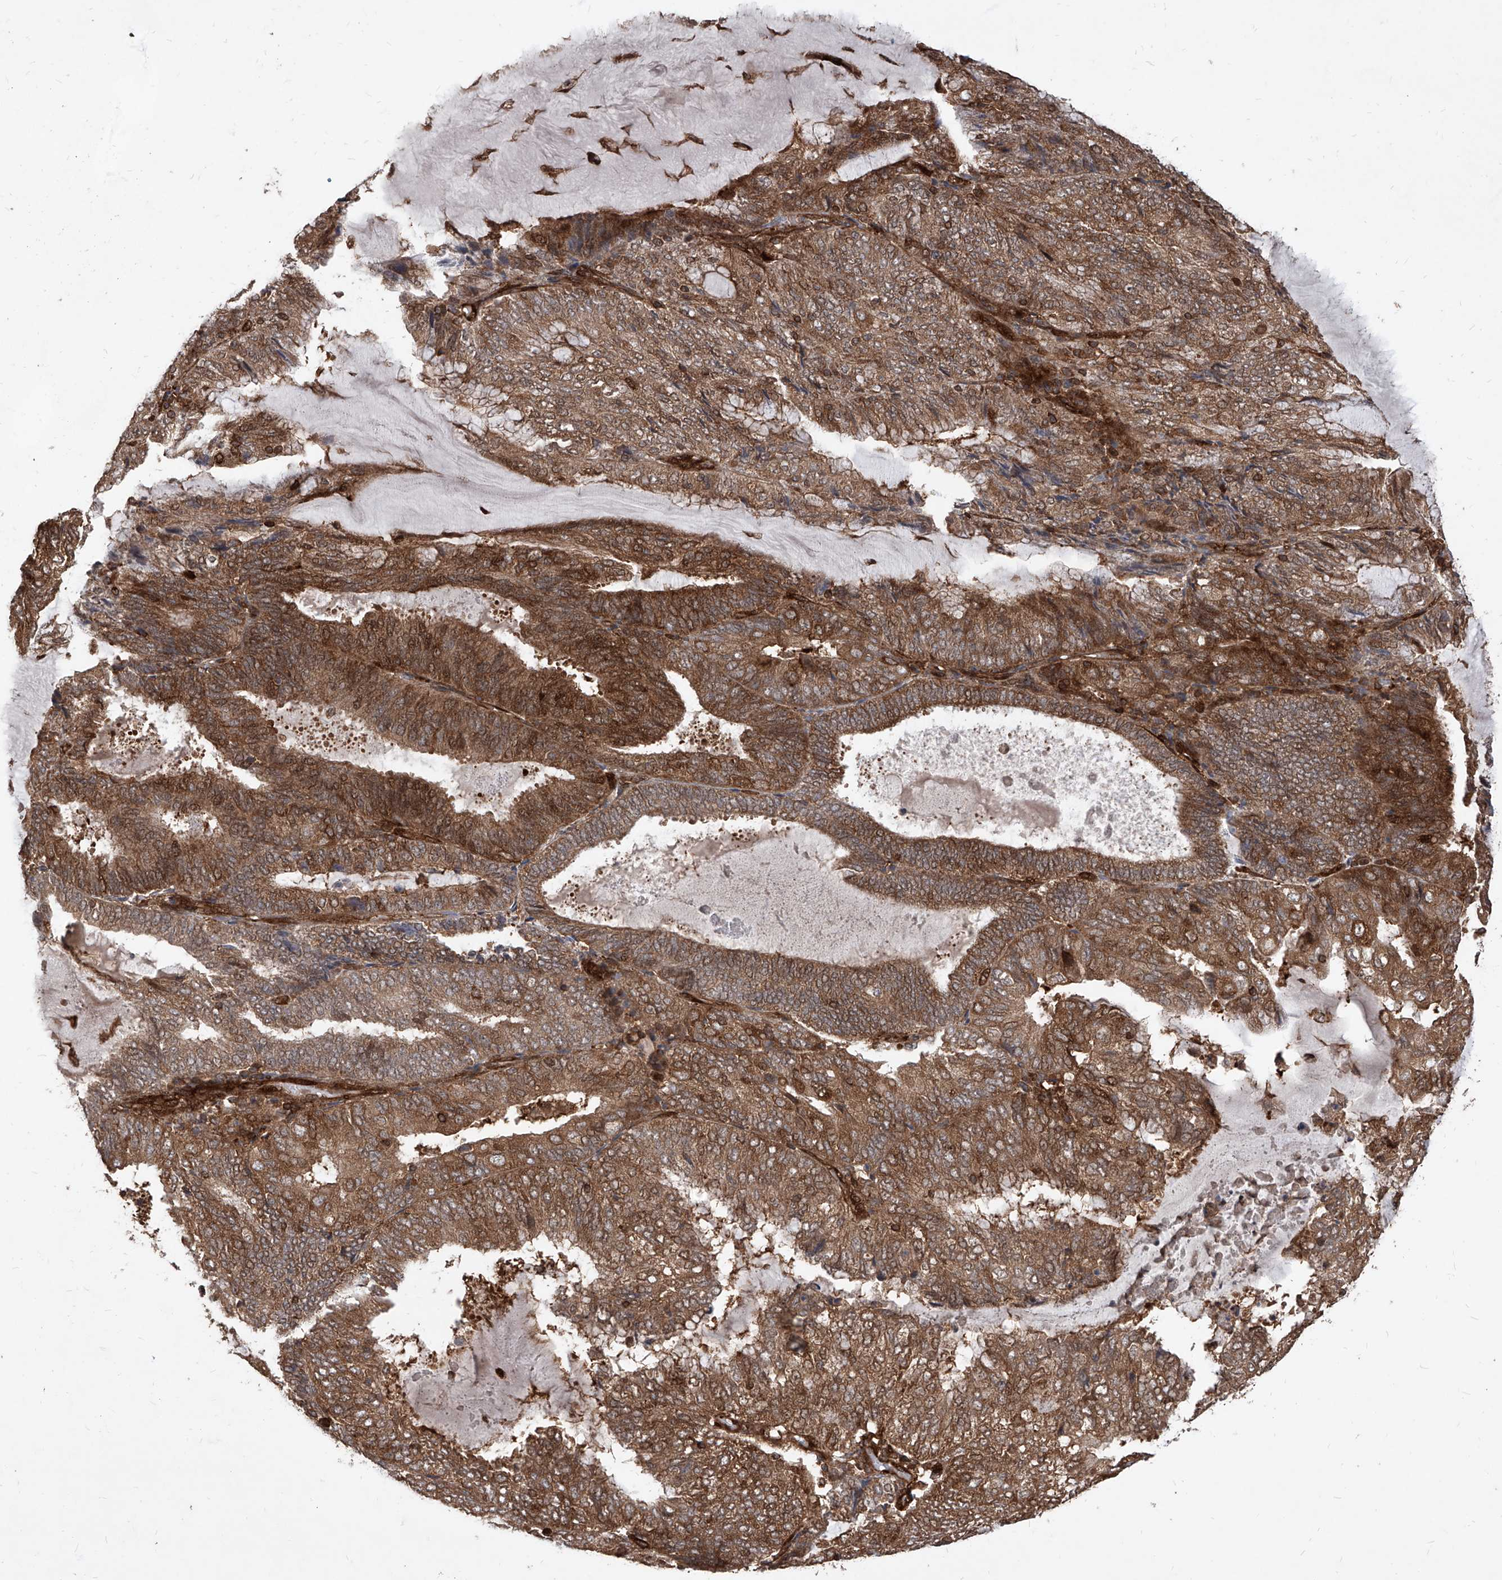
{"staining": {"intensity": "moderate", "quantity": ">75%", "location": "cytoplasmic/membranous,nuclear"}, "tissue": "endometrial cancer", "cell_type": "Tumor cells", "image_type": "cancer", "snomed": [{"axis": "morphology", "description": "Adenocarcinoma, NOS"}, {"axis": "topography", "description": "Endometrium"}], "caption": "An immunohistochemistry (IHC) histopathology image of tumor tissue is shown. Protein staining in brown highlights moderate cytoplasmic/membranous and nuclear positivity in endometrial cancer (adenocarcinoma) within tumor cells. Ihc stains the protein of interest in brown and the nuclei are stained blue.", "gene": "MAGED2", "patient": {"sex": "female", "age": 81}}